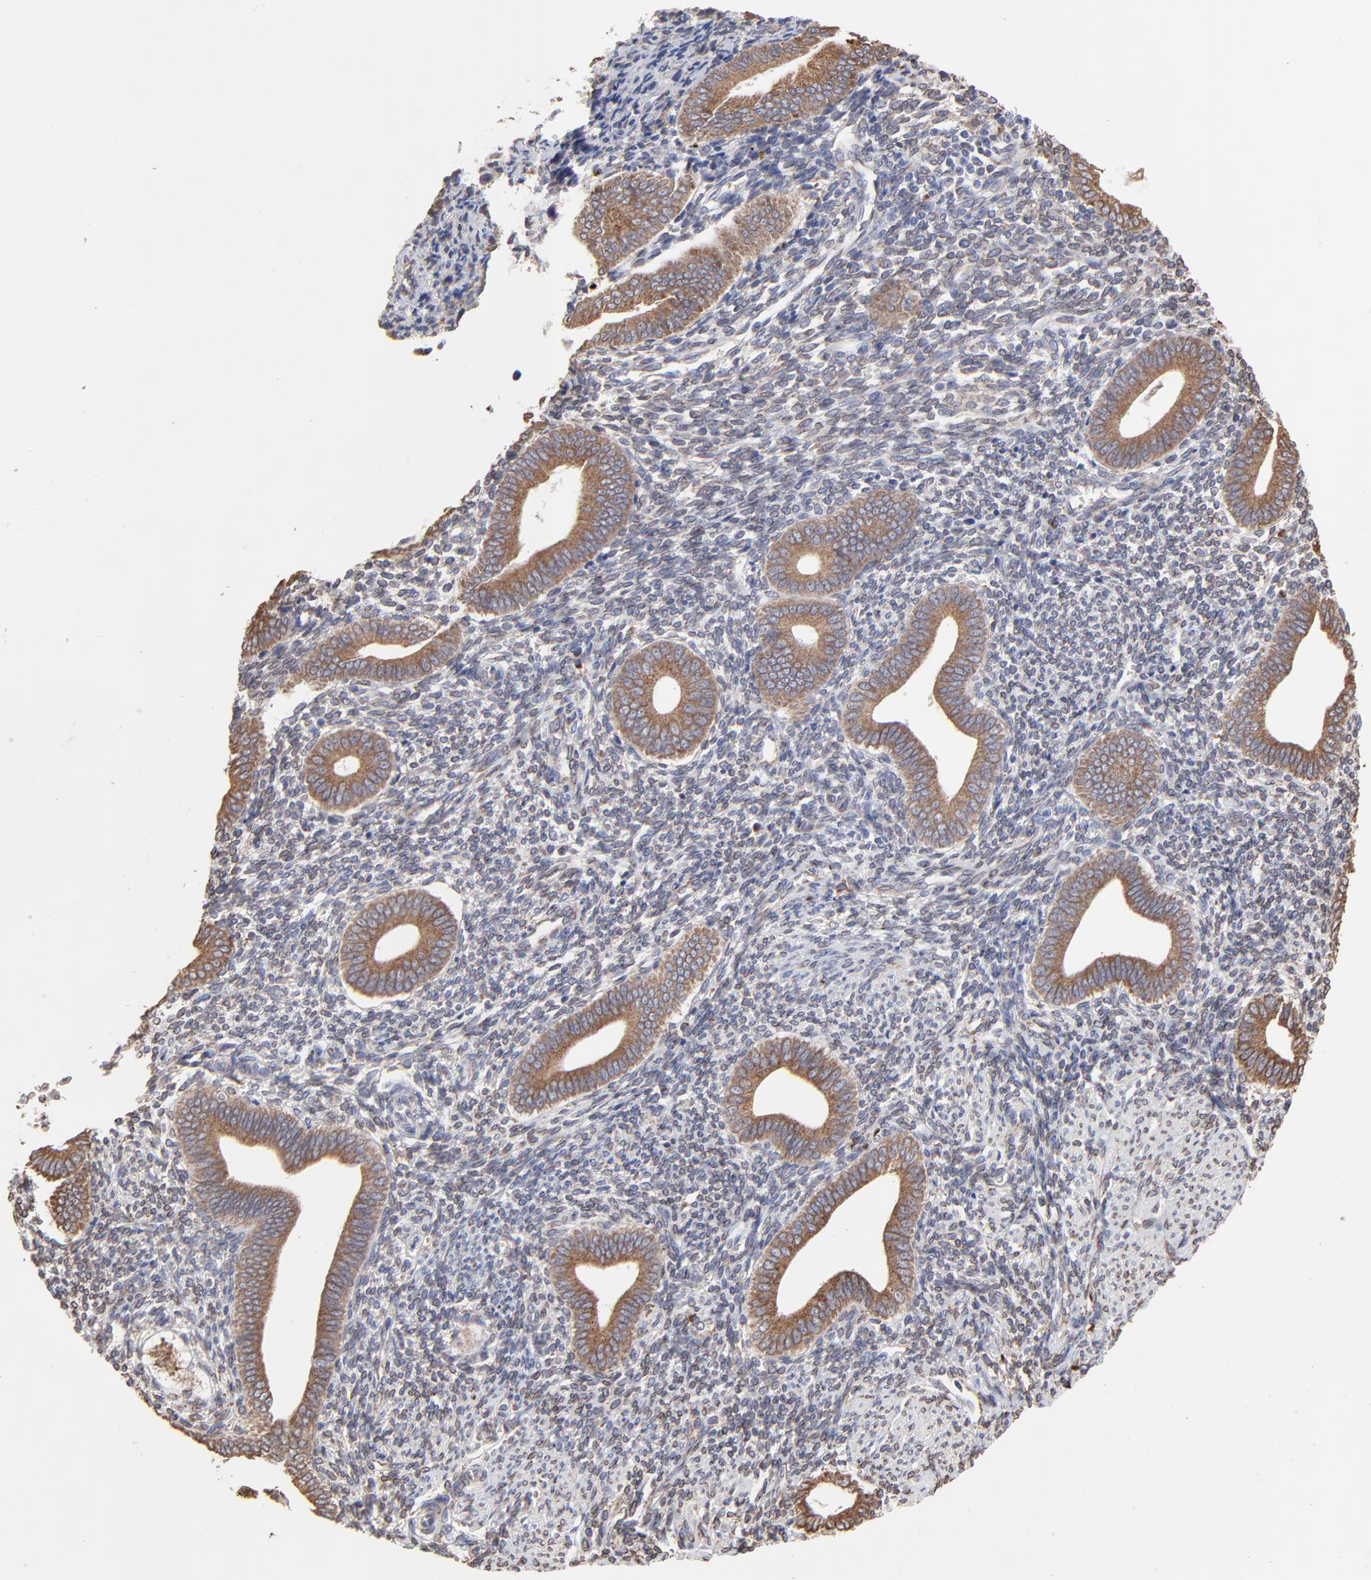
{"staining": {"intensity": "weak", "quantity": "25%-75%", "location": "cytoplasmic/membranous"}, "tissue": "endometrium", "cell_type": "Cells in endometrial stroma", "image_type": "normal", "snomed": [{"axis": "morphology", "description": "Normal tissue, NOS"}, {"axis": "topography", "description": "Uterus"}, {"axis": "topography", "description": "Endometrium"}], "caption": "Weak cytoplasmic/membranous positivity for a protein is seen in about 25%-75% of cells in endometrial stroma of unremarkable endometrium using immunohistochemistry (IHC).", "gene": "LMAN1", "patient": {"sex": "female", "age": 33}}